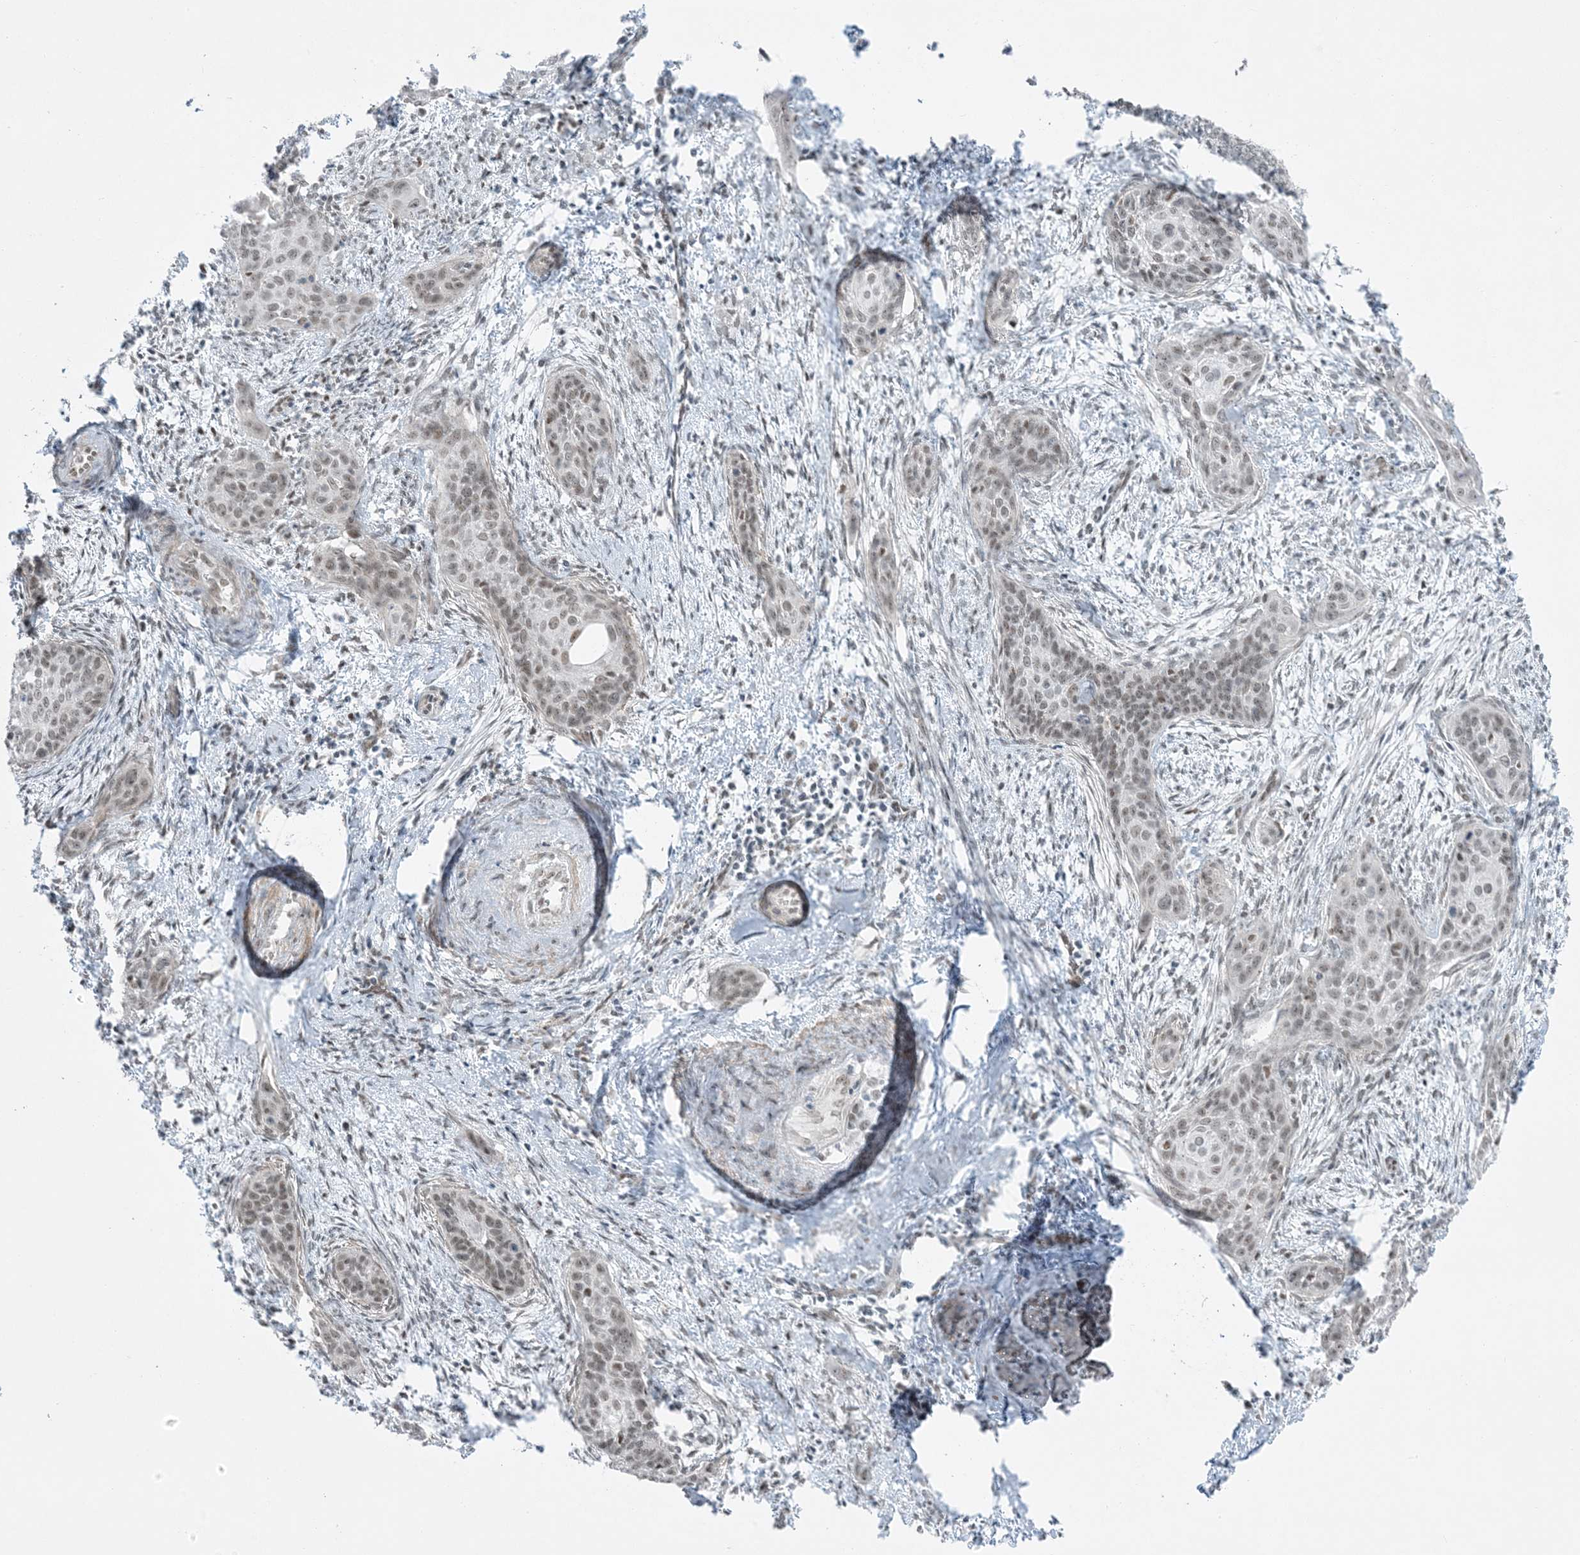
{"staining": {"intensity": "weak", "quantity": ">75%", "location": "nuclear"}, "tissue": "cervical cancer", "cell_type": "Tumor cells", "image_type": "cancer", "snomed": [{"axis": "morphology", "description": "Squamous cell carcinoma, NOS"}, {"axis": "topography", "description": "Cervix"}], "caption": "Cervical cancer (squamous cell carcinoma) stained for a protein reveals weak nuclear positivity in tumor cells.", "gene": "ZNF787", "patient": {"sex": "female", "age": 33}}